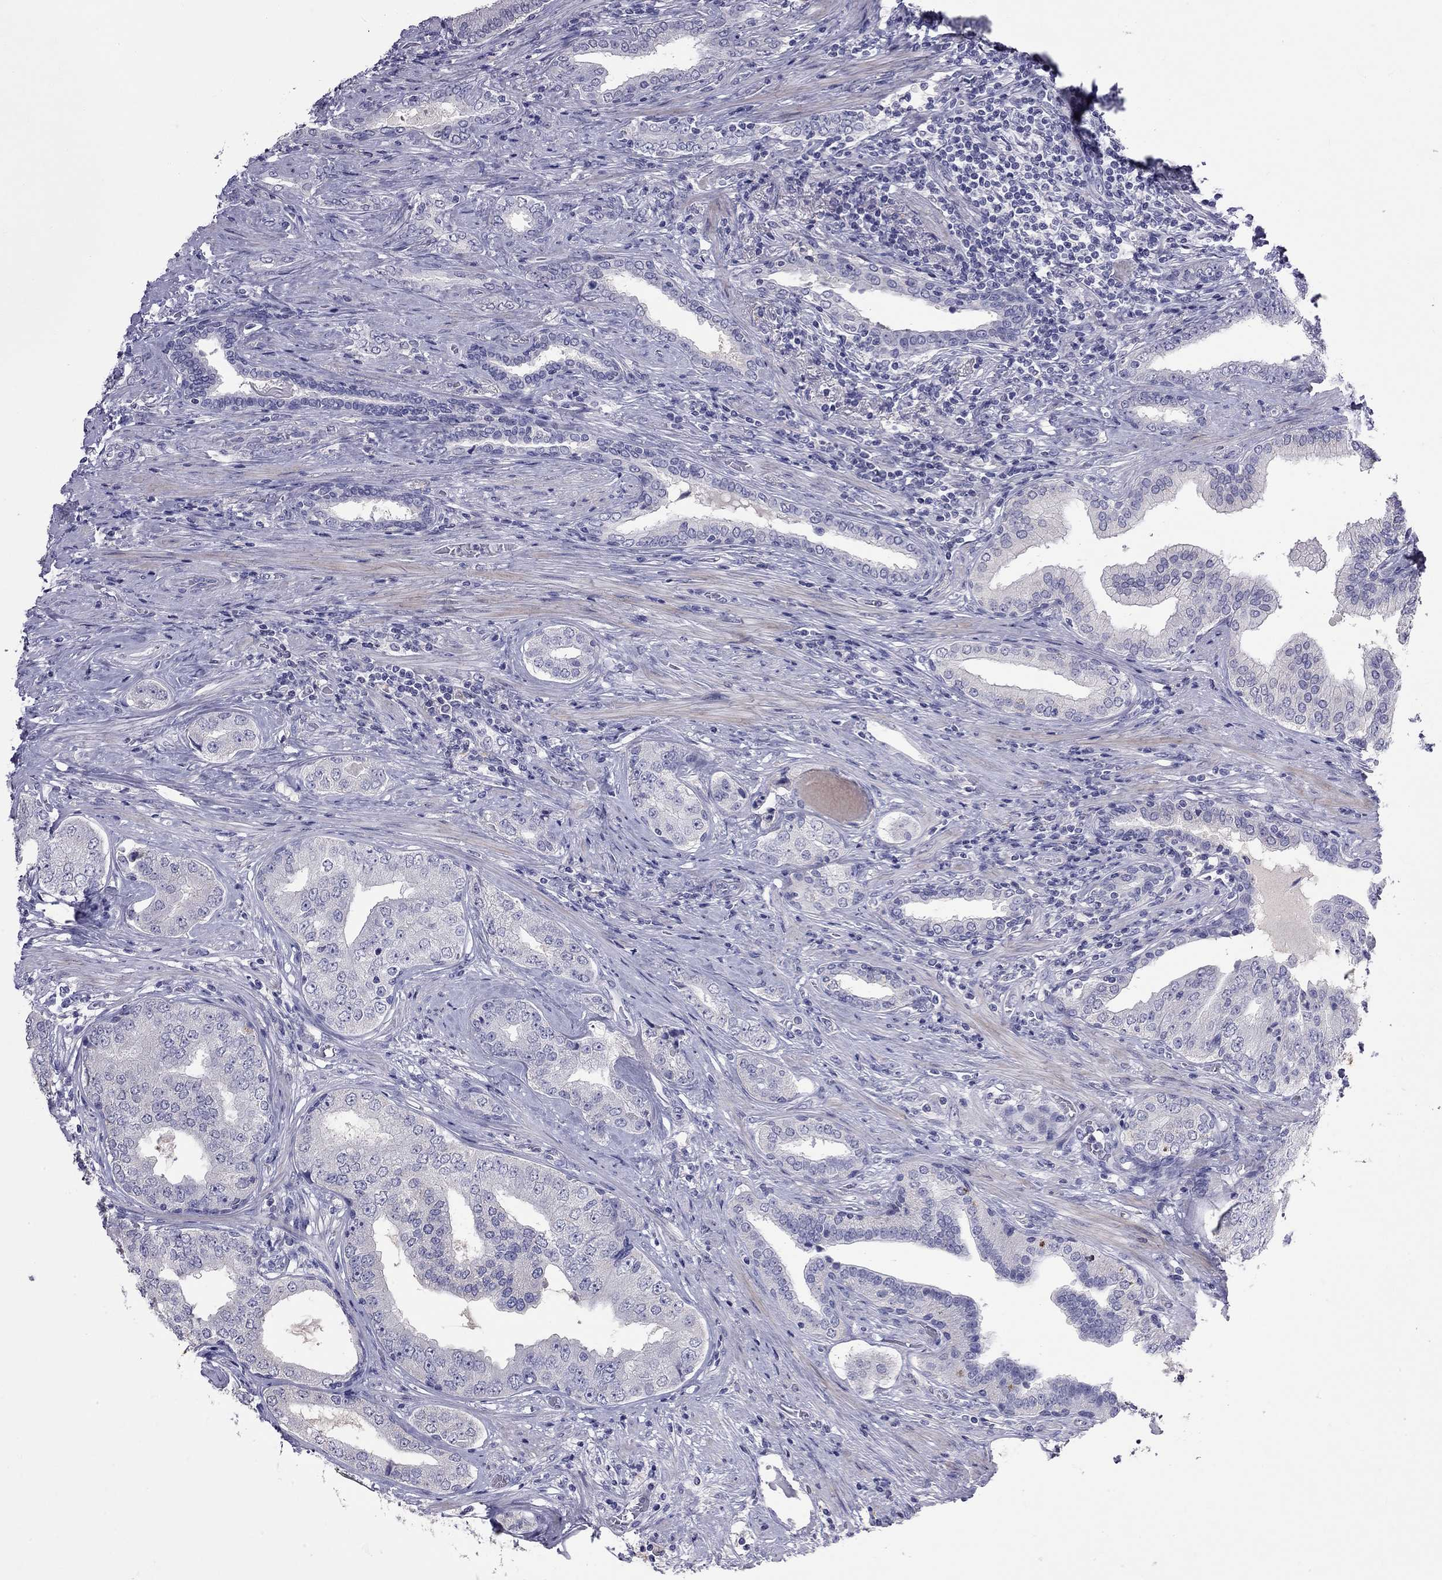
{"staining": {"intensity": "negative", "quantity": "none", "location": "none"}, "tissue": "prostate cancer", "cell_type": "Tumor cells", "image_type": "cancer", "snomed": [{"axis": "morphology", "description": "Adenocarcinoma, Low grade"}, {"axis": "topography", "description": "Prostate and seminal vesicle, NOS"}], "caption": "Immunohistochemistry (IHC) of human low-grade adenocarcinoma (prostate) reveals no positivity in tumor cells.", "gene": "CFAP91", "patient": {"sex": "male", "age": 61}}